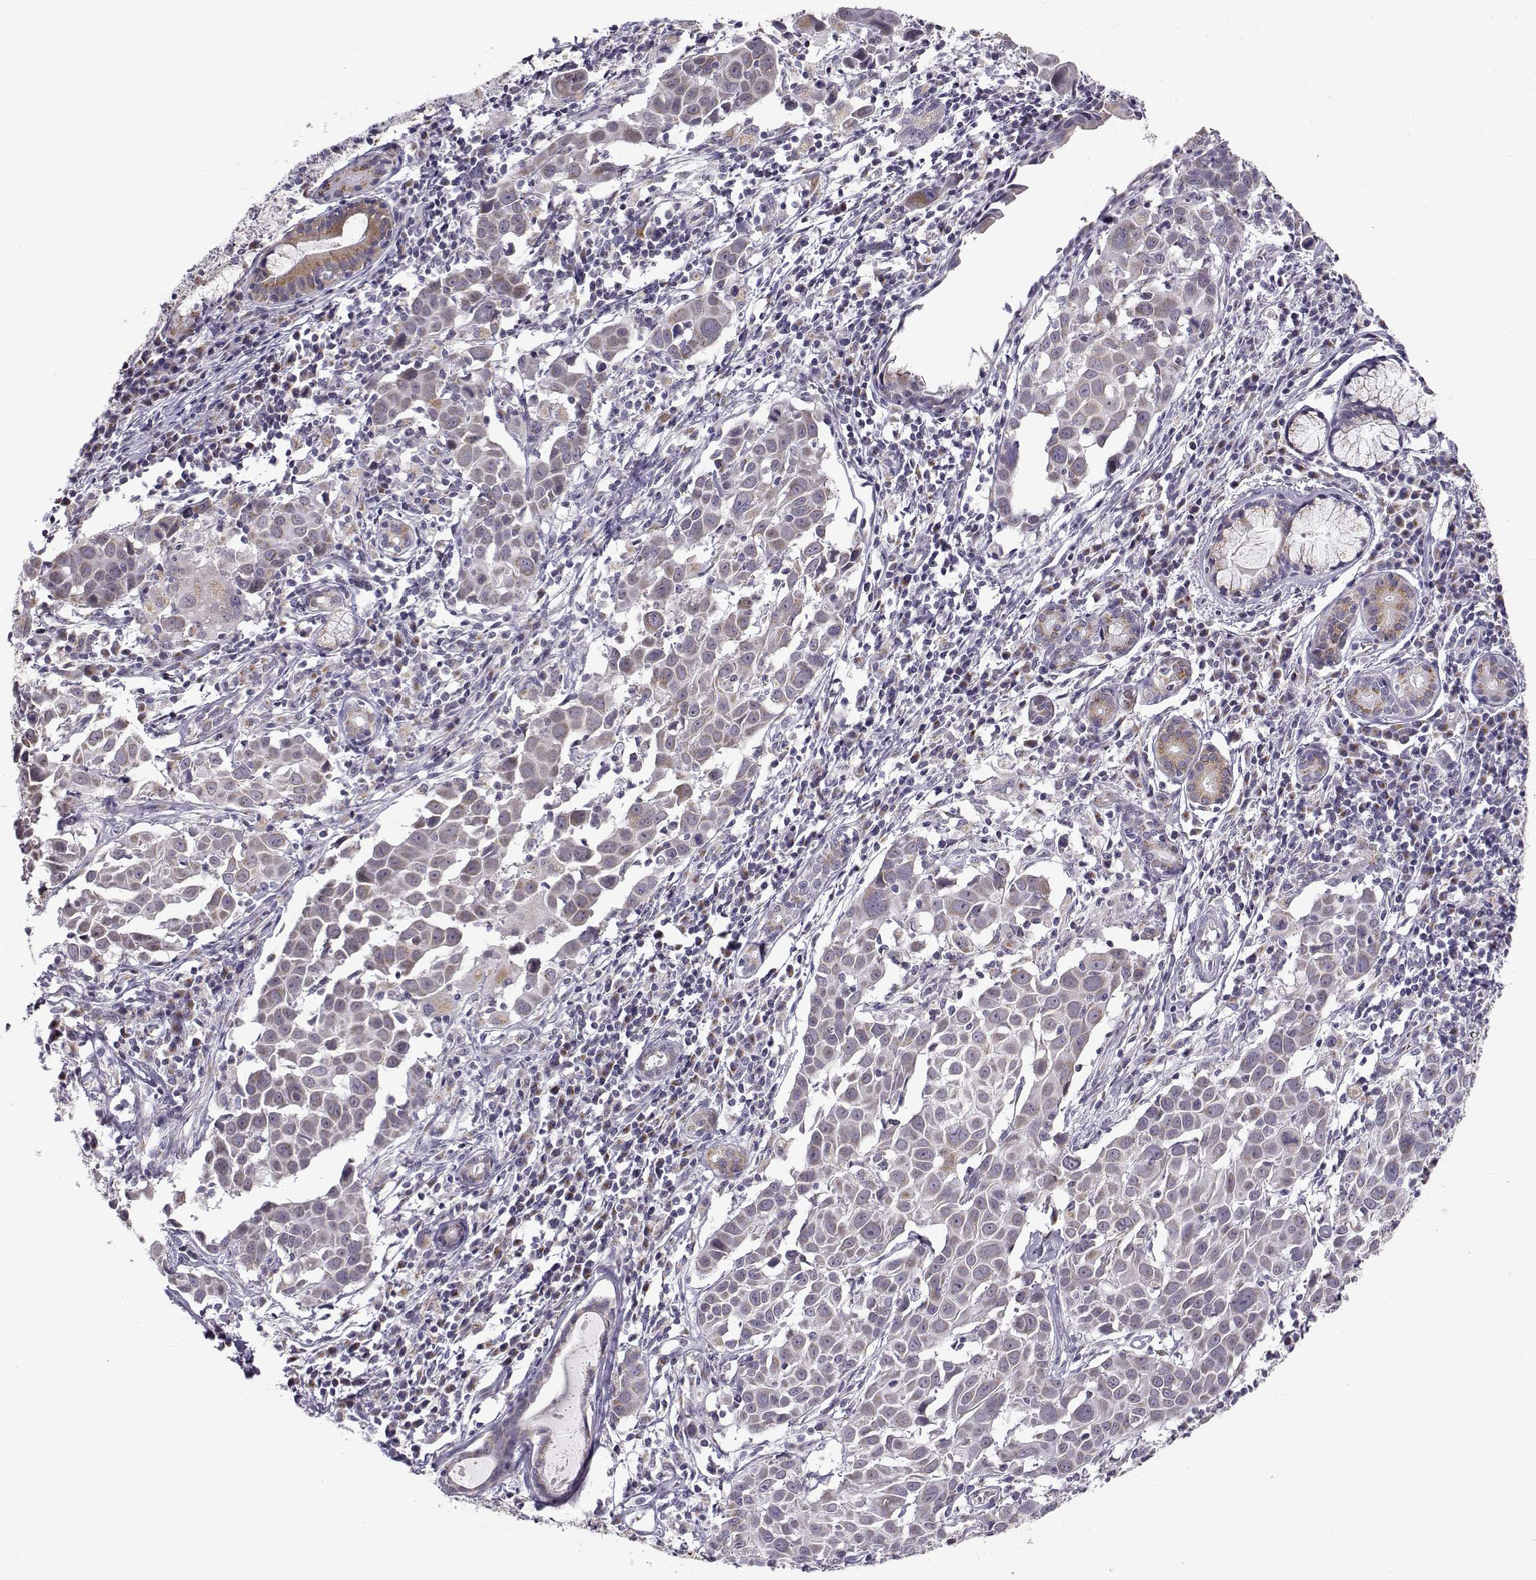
{"staining": {"intensity": "weak", "quantity": ">75%", "location": "cytoplasmic/membranous"}, "tissue": "lung cancer", "cell_type": "Tumor cells", "image_type": "cancer", "snomed": [{"axis": "morphology", "description": "Squamous cell carcinoma, NOS"}, {"axis": "topography", "description": "Lung"}], "caption": "Protein positivity by immunohistochemistry shows weak cytoplasmic/membranous positivity in about >75% of tumor cells in lung cancer. (Stains: DAB in brown, nuclei in blue, Microscopy: brightfield microscopy at high magnification).", "gene": "SLC4A5", "patient": {"sex": "male", "age": 57}}